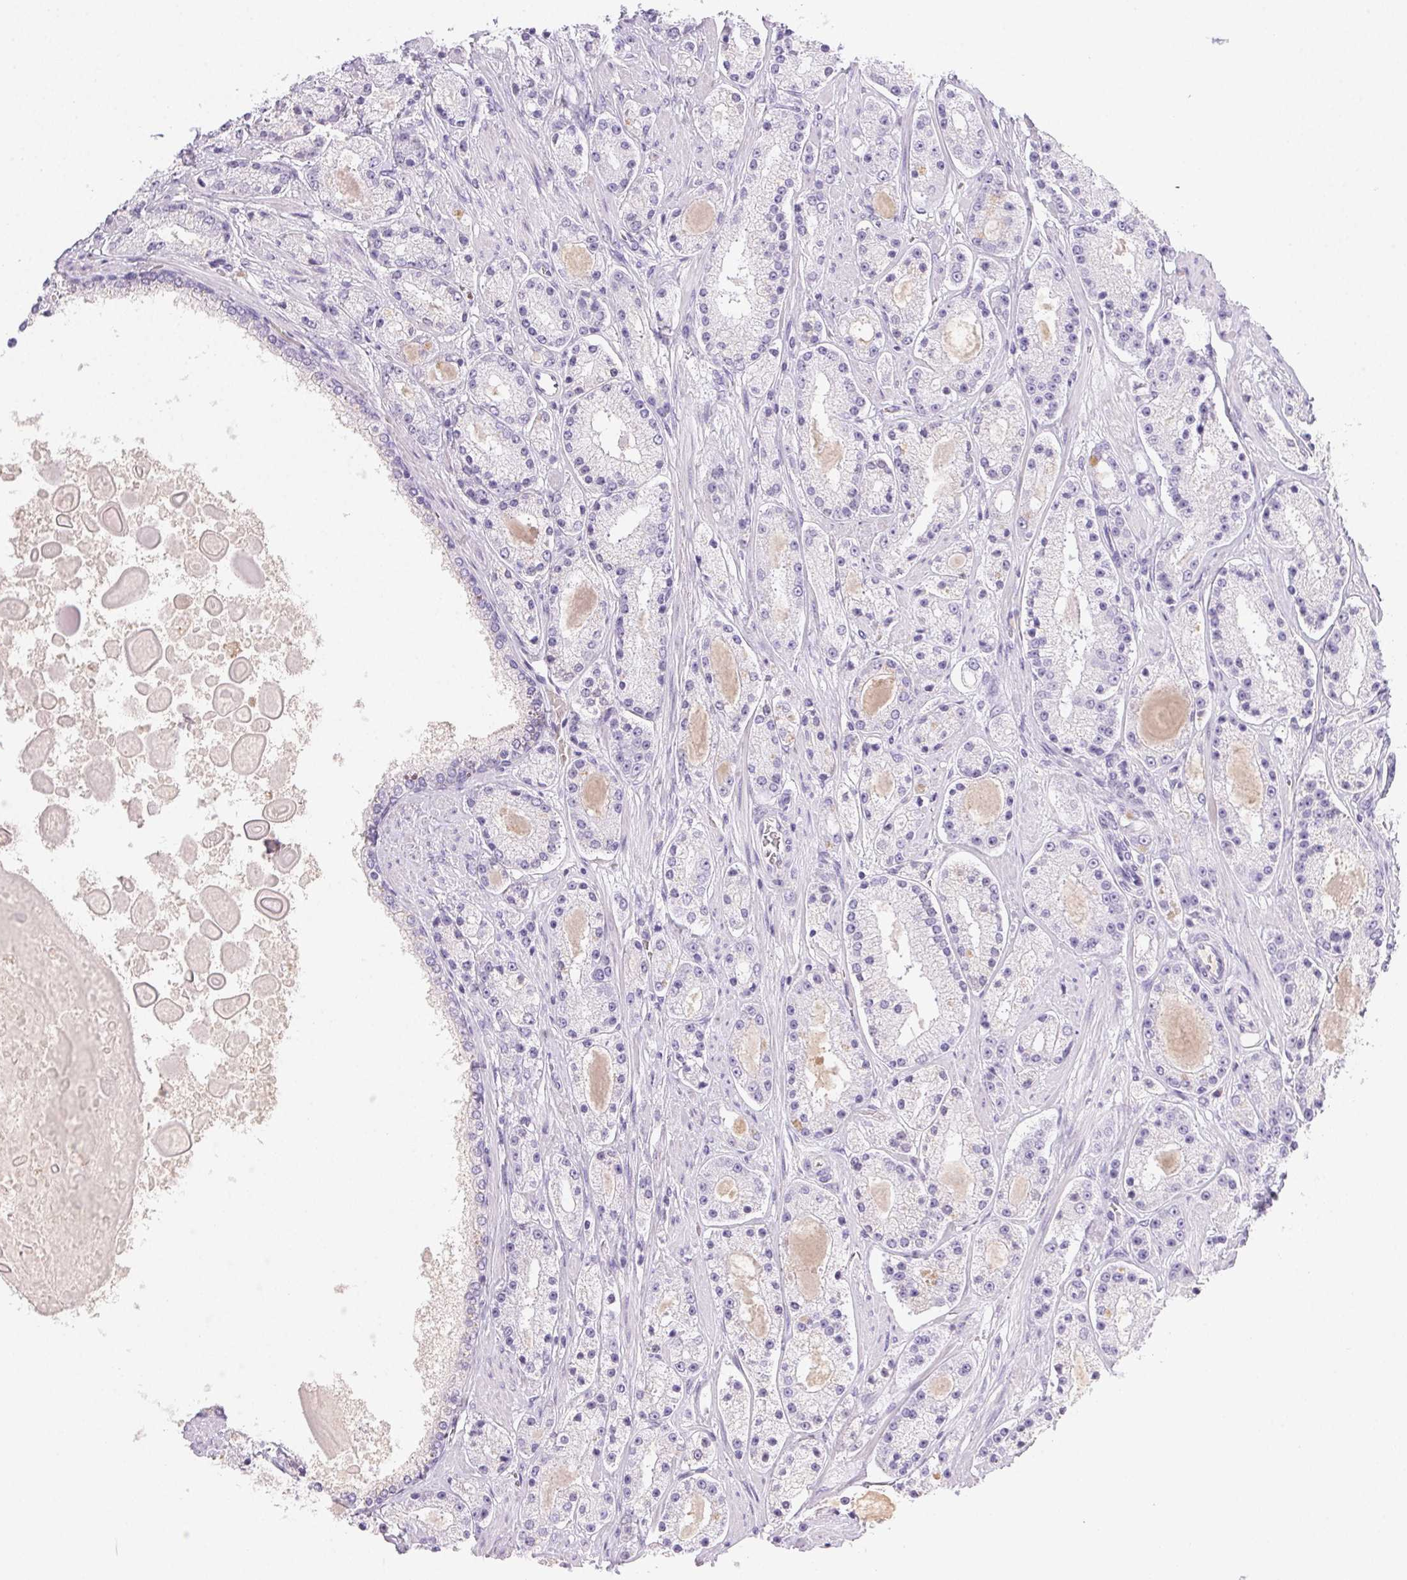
{"staining": {"intensity": "negative", "quantity": "none", "location": "none"}, "tissue": "prostate cancer", "cell_type": "Tumor cells", "image_type": "cancer", "snomed": [{"axis": "morphology", "description": "Adenocarcinoma, High grade"}, {"axis": "topography", "description": "Prostate"}], "caption": "This is an immunohistochemistry image of human adenocarcinoma (high-grade) (prostate). There is no expression in tumor cells.", "gene": "PADI4", "patient": {"sex": "male", "age": 67}}